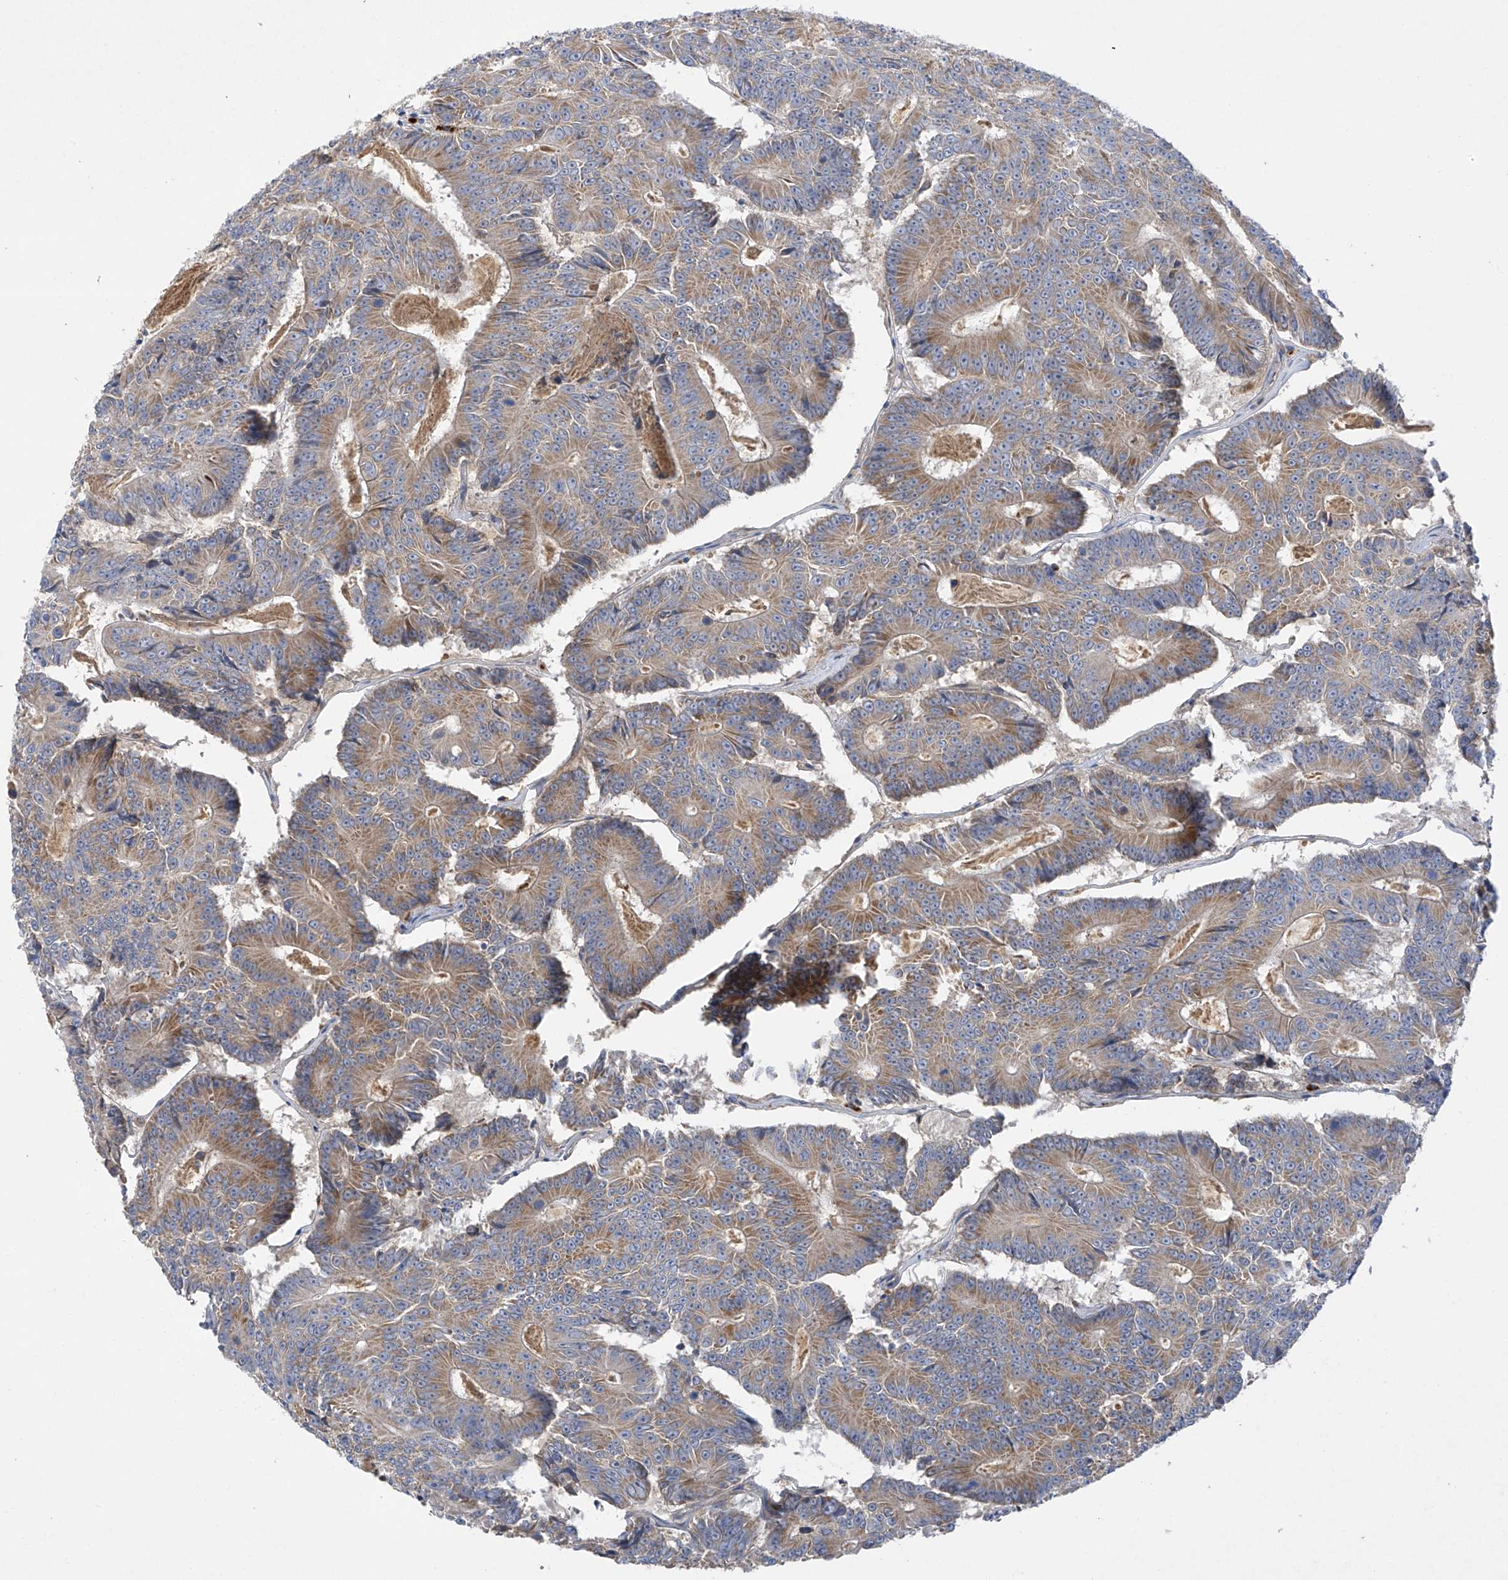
{"staining": {"intensity": "moderate", "quantity": ">75%", "location": "cytoplasmic/membranous"}, "tissue": "colorectal cancer", "cell_type": "Tumor cells", "image_type": "cancer", "snomed": [{"axis": "morphology", "description": "Adenocarcinoma, NOS"}, {"axis": "topography", "description": "Colon"}], "caption": "Moderate cytoplasmic/membranous expression for a protein is identified in approximately >75% of tumor cells of adenocarcinoma (colorectal) using immunohistochemistry.", "gene": "METTL18", "patient": {"sex": "male", "age": 83}}